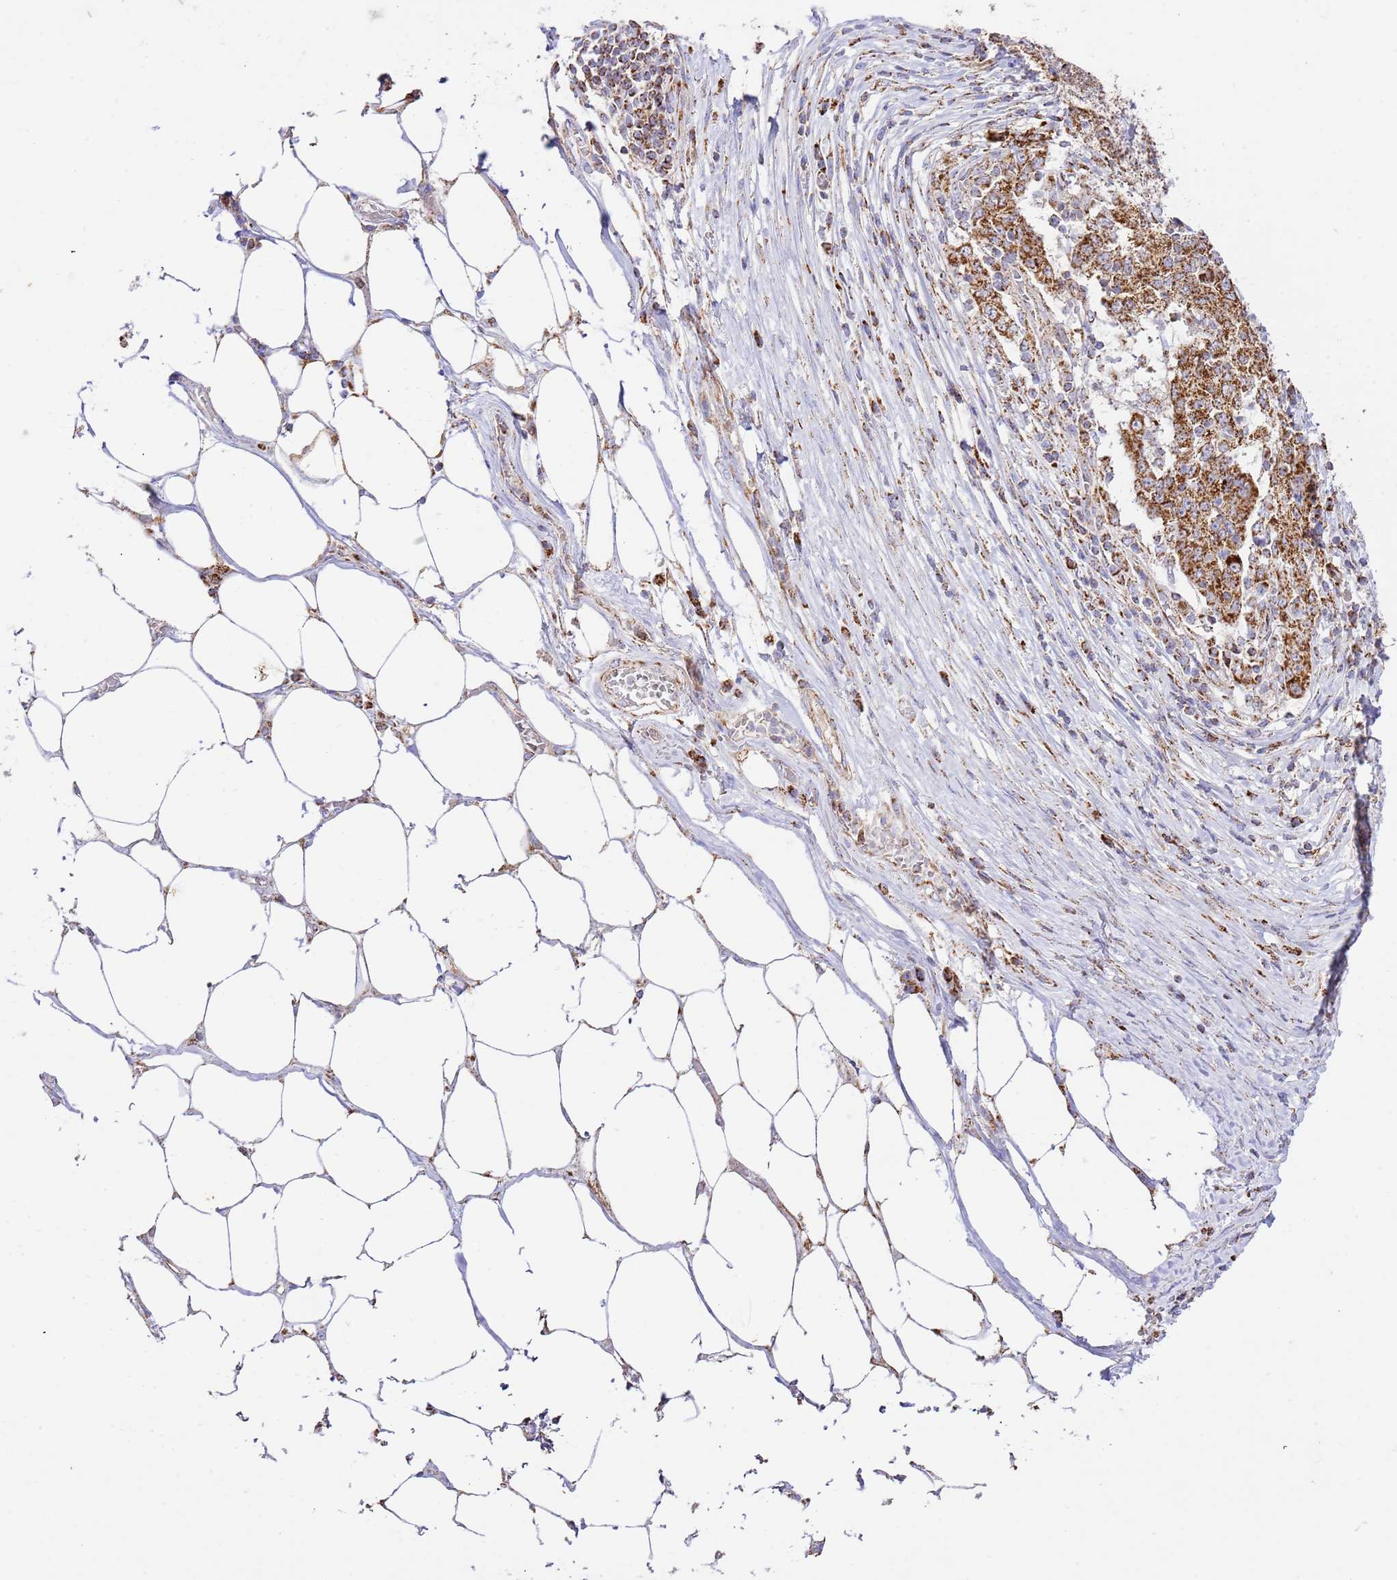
{"staining": {"intensity": "strong", "quantity": ">75%", "location": "cytoplasmic/membranous"}, "tissue": "stomach cancer", "cell_type": "Tumor cells", "image_type": "cancer", "snomed": [{"axis": "morphology", "description": "Adenocarcinoma, NOS"}, {"axis": "topography", "description": "Stomach"}], "caption": "Human stomach adenocarcinoma stained with a brown dye reveals strong cytoplasmic/membranous positive expression in approximately >75% of tumor cells.", "gene": "ZBTB39", "patient": {"sex": "male", "age": 59}}